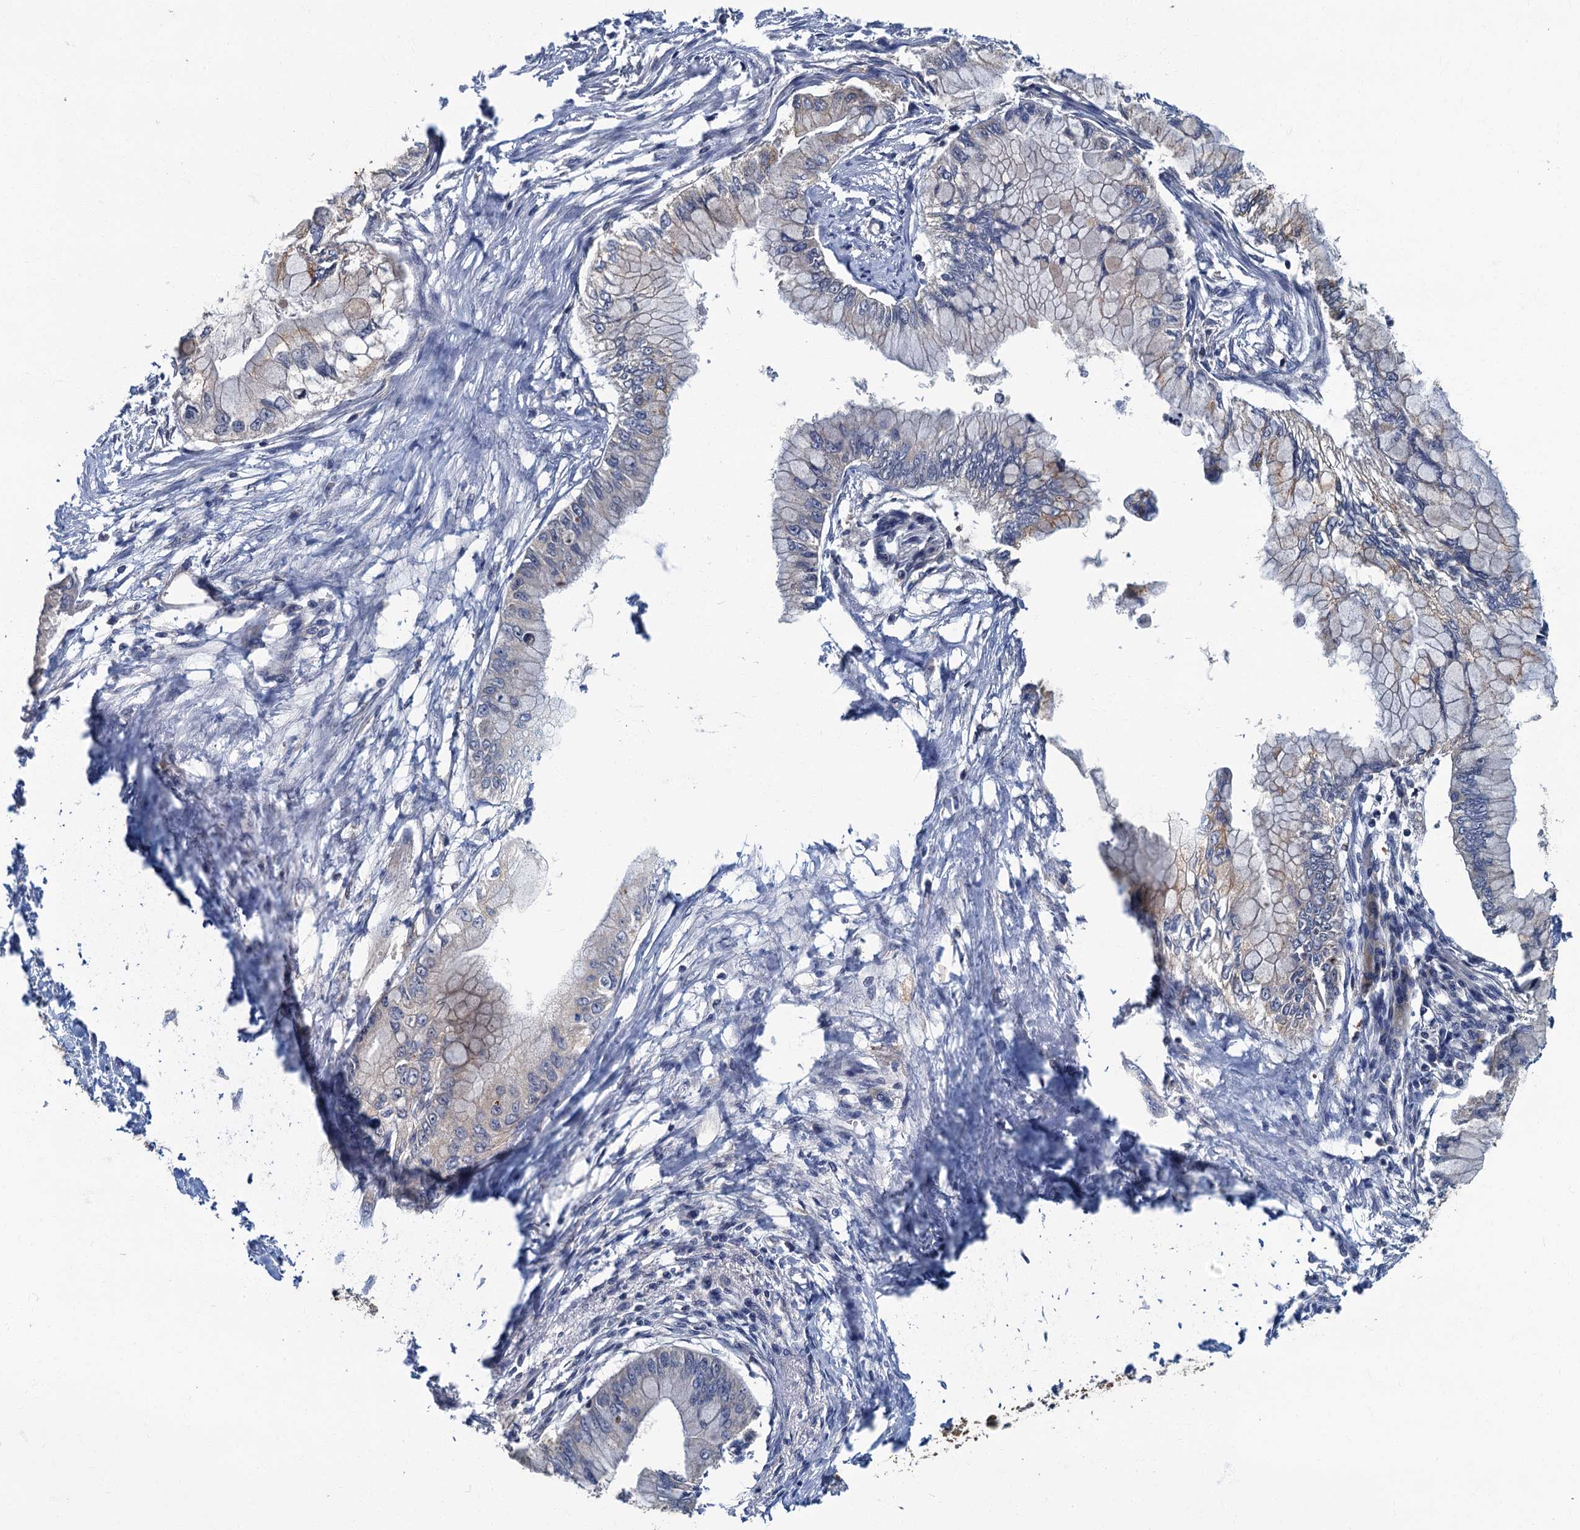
{"staining": {"intensity": "negative", "quantity": "none", "location": "none"}, "tissue": "pancreatic cancer", "cell_type": "Tumor cells", "image_type": "cancer", "snomed": [{"axis": "morphology", "description": "Adenocarcinoma, NOS"}, {"axis": "topography", "description": "Pancreas"}], "caption": "Image shows no protein positivity in tumor cells of adenocarcinoma (pancreatic) tissue.", "gene": "WDCP", "patient": {"sex": "male", "age": 48}}